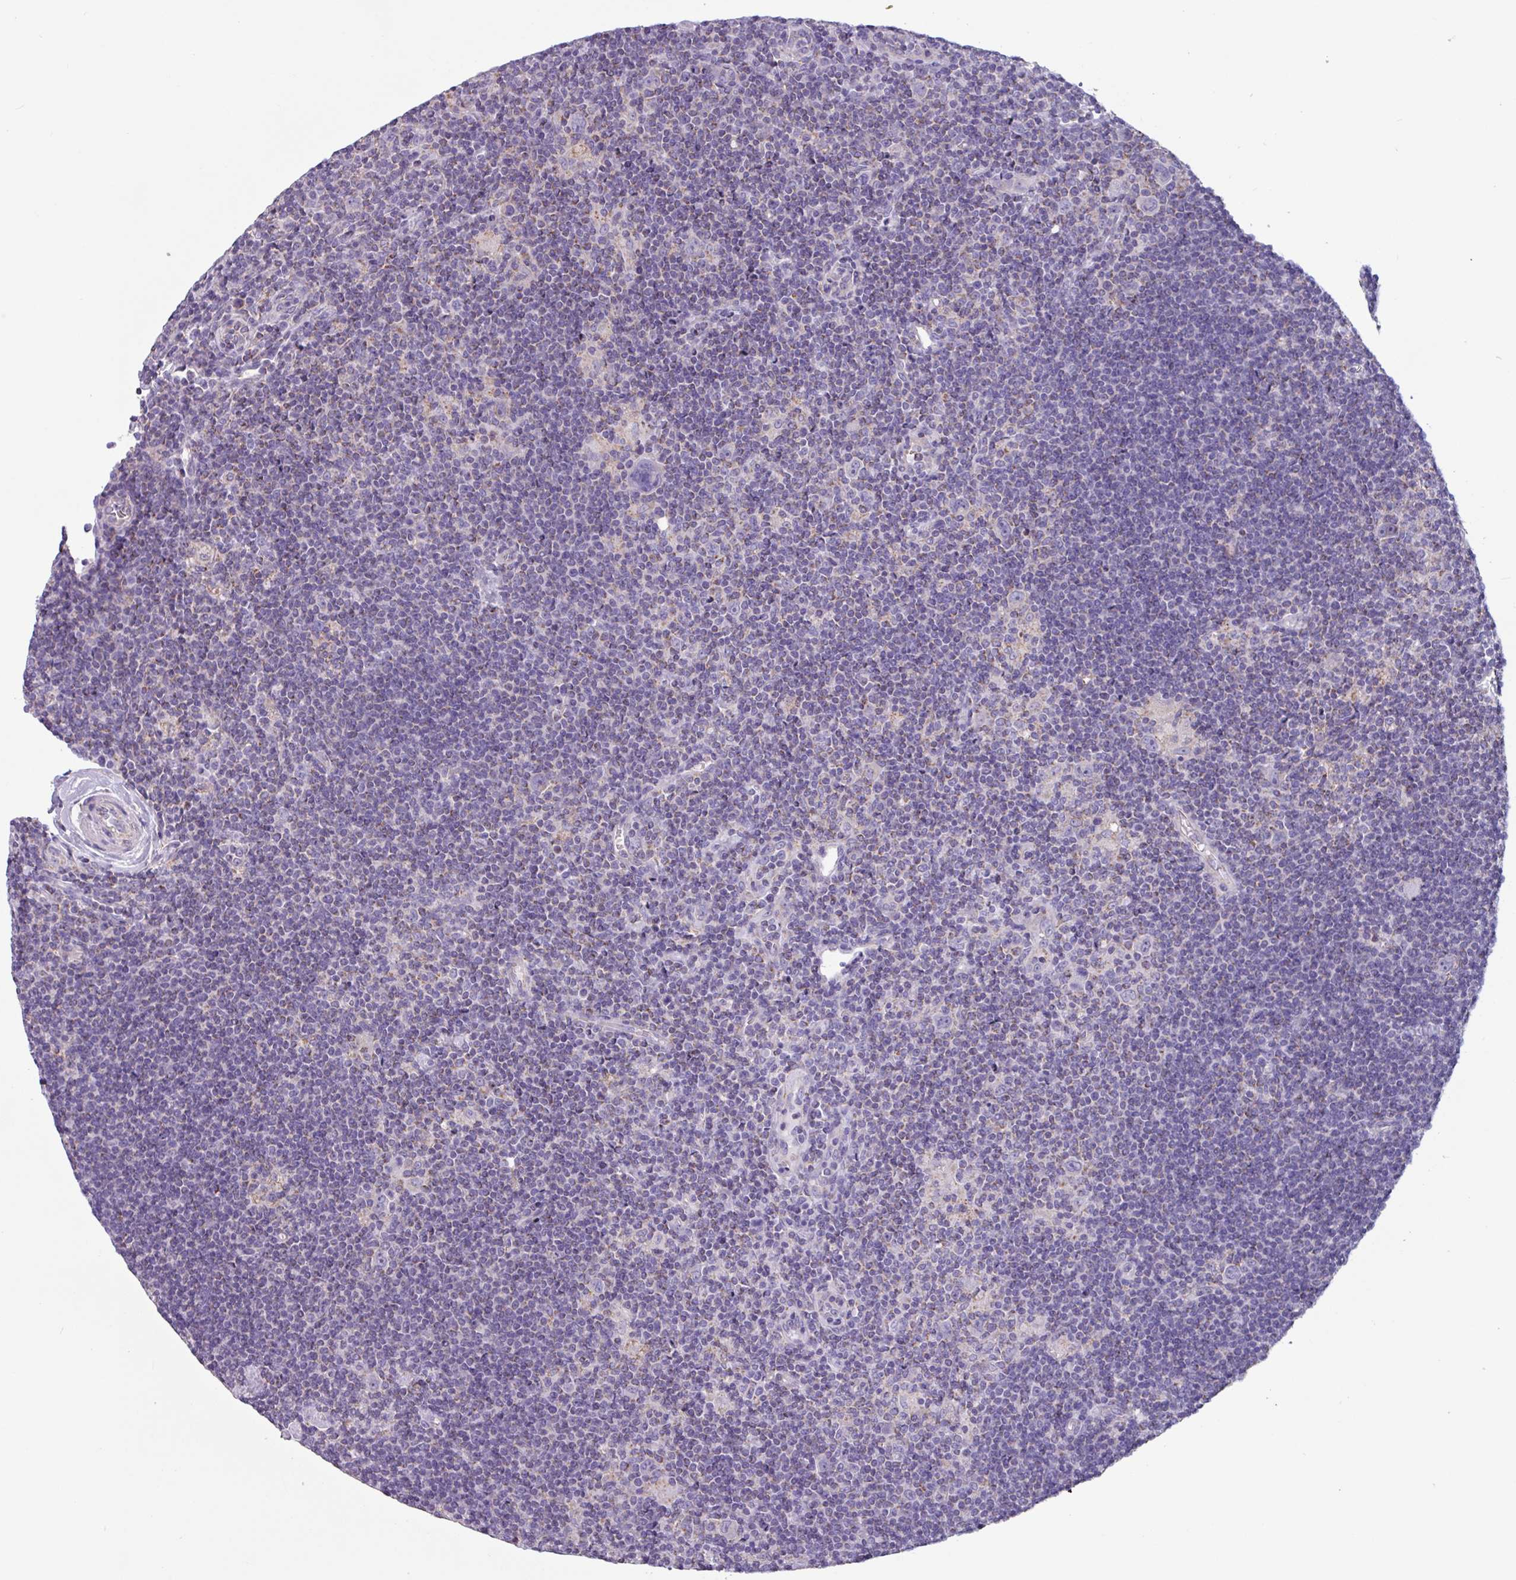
{"staining": {"intensity": "negative", "quantity": "none", "location": "none"}, "tissue": "lymphoma", "cell_type": "Tumor cells", "image_type": "cancer", "snomed": [{"axis": "morphology", "description": "Hodgkin's disease, NOS"}, {"axis": "topography", "description": "Lymph node"}], "caption": "A high-resolution micrograph shows immunohistochemistry (IHC) staining of lymphoma, which displays no significant staining in tumor cells.", "gene": "CAMK1", "patient": {"sex": "female", "age": 57}}